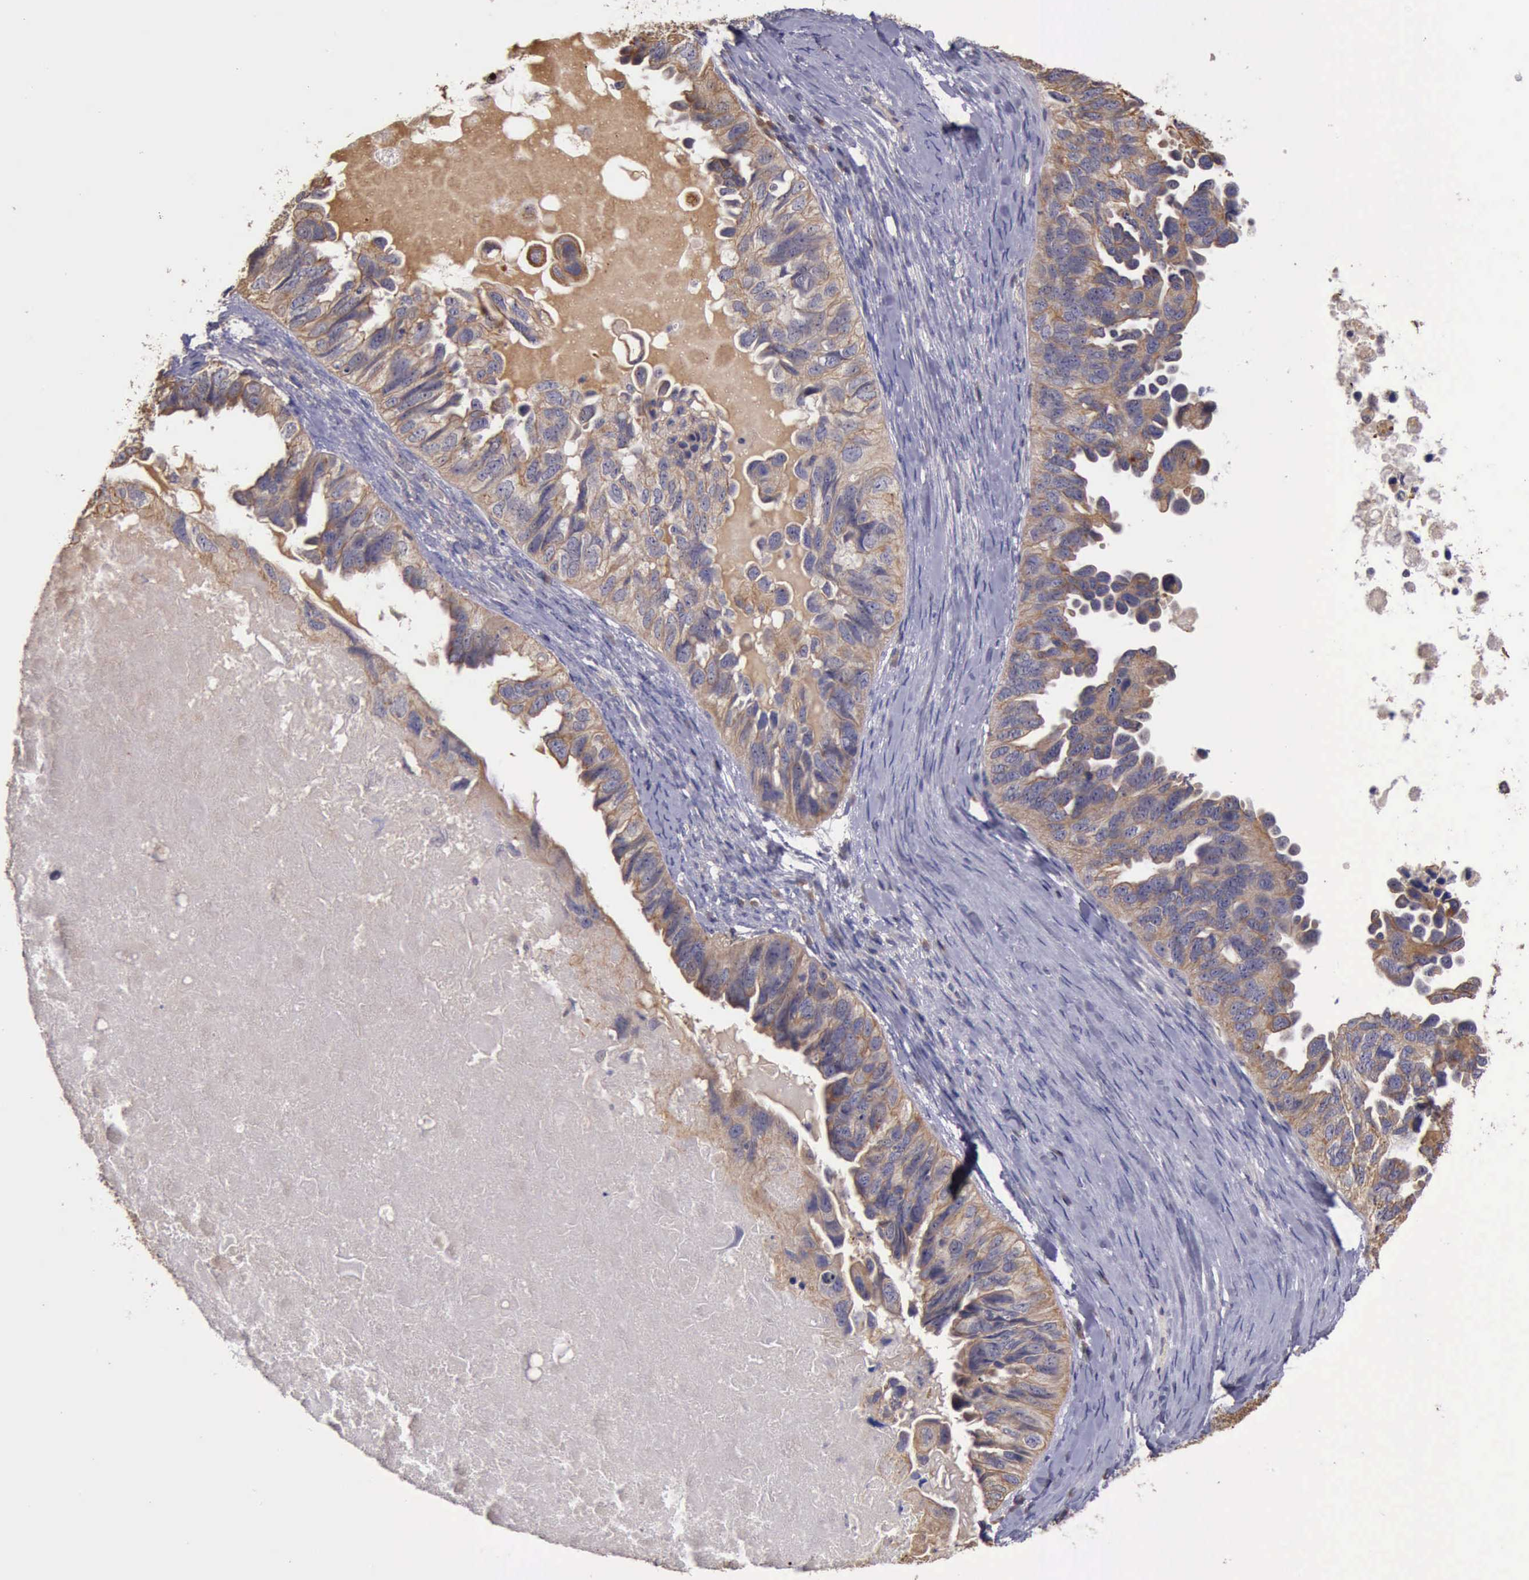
{"staining": {"intensity": "weak", "quantity": ">75%", "location": "cytoplasmic/membranous"}, "tissue": "ovarian cancer", "cell_type": "Tumor cells", "image_type": "cancer", "snomed": [{"axis": "morphology", "description": "Cystadenocarcinoma, serous, NOS"}, {"axis": "topography", "description": "Ovary"}], "caption": "A brown stain shows weak cytoplasmic/membranous staining of a protein in human ovarian serous cystadenocarcinoma tumor cells.", "gene": "RAB39B", "patient": {"sex": "female", "age": 82}}